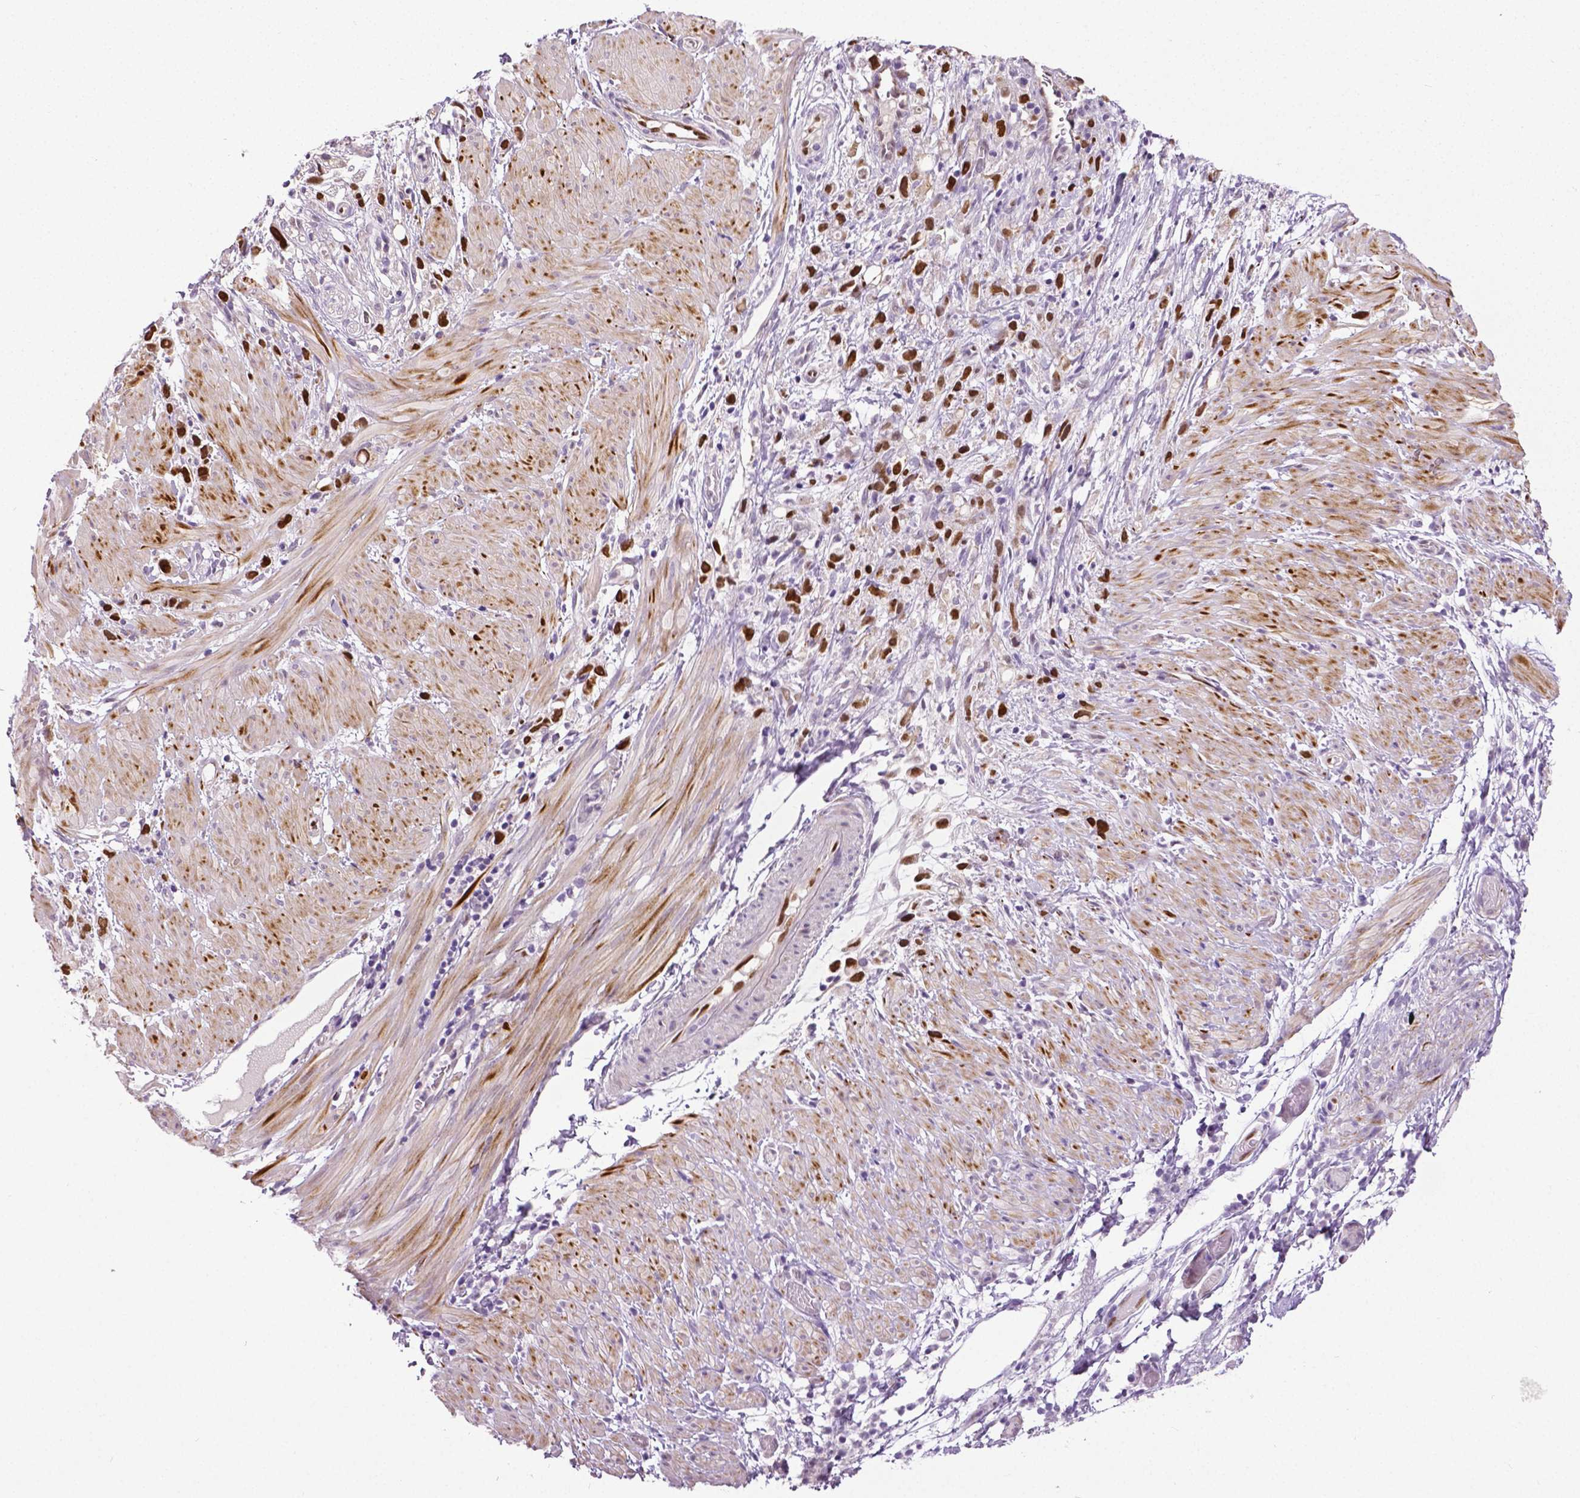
{"staining": {"intensity": "strong", "quantity": ">75%", "location": "nuclear"}, "tissue": "stomach cancer", "cell_type": "Tumor cells", "image_type": "cancer", "snomed": [{"axis": "morphology", "description": "Adenocarcinoma, NOS"}, {"axis": "topography", "description": "Stomach"}], "caption": "An immunohistochemistry histopathology image of tumor tissue is shown. Protein staining in brown highlights strong nuclear positivity in stomach adenocarcinoma within tumor cells.", "gene": "PTGER3", "patient": {"sex": "female", "age": 59}}